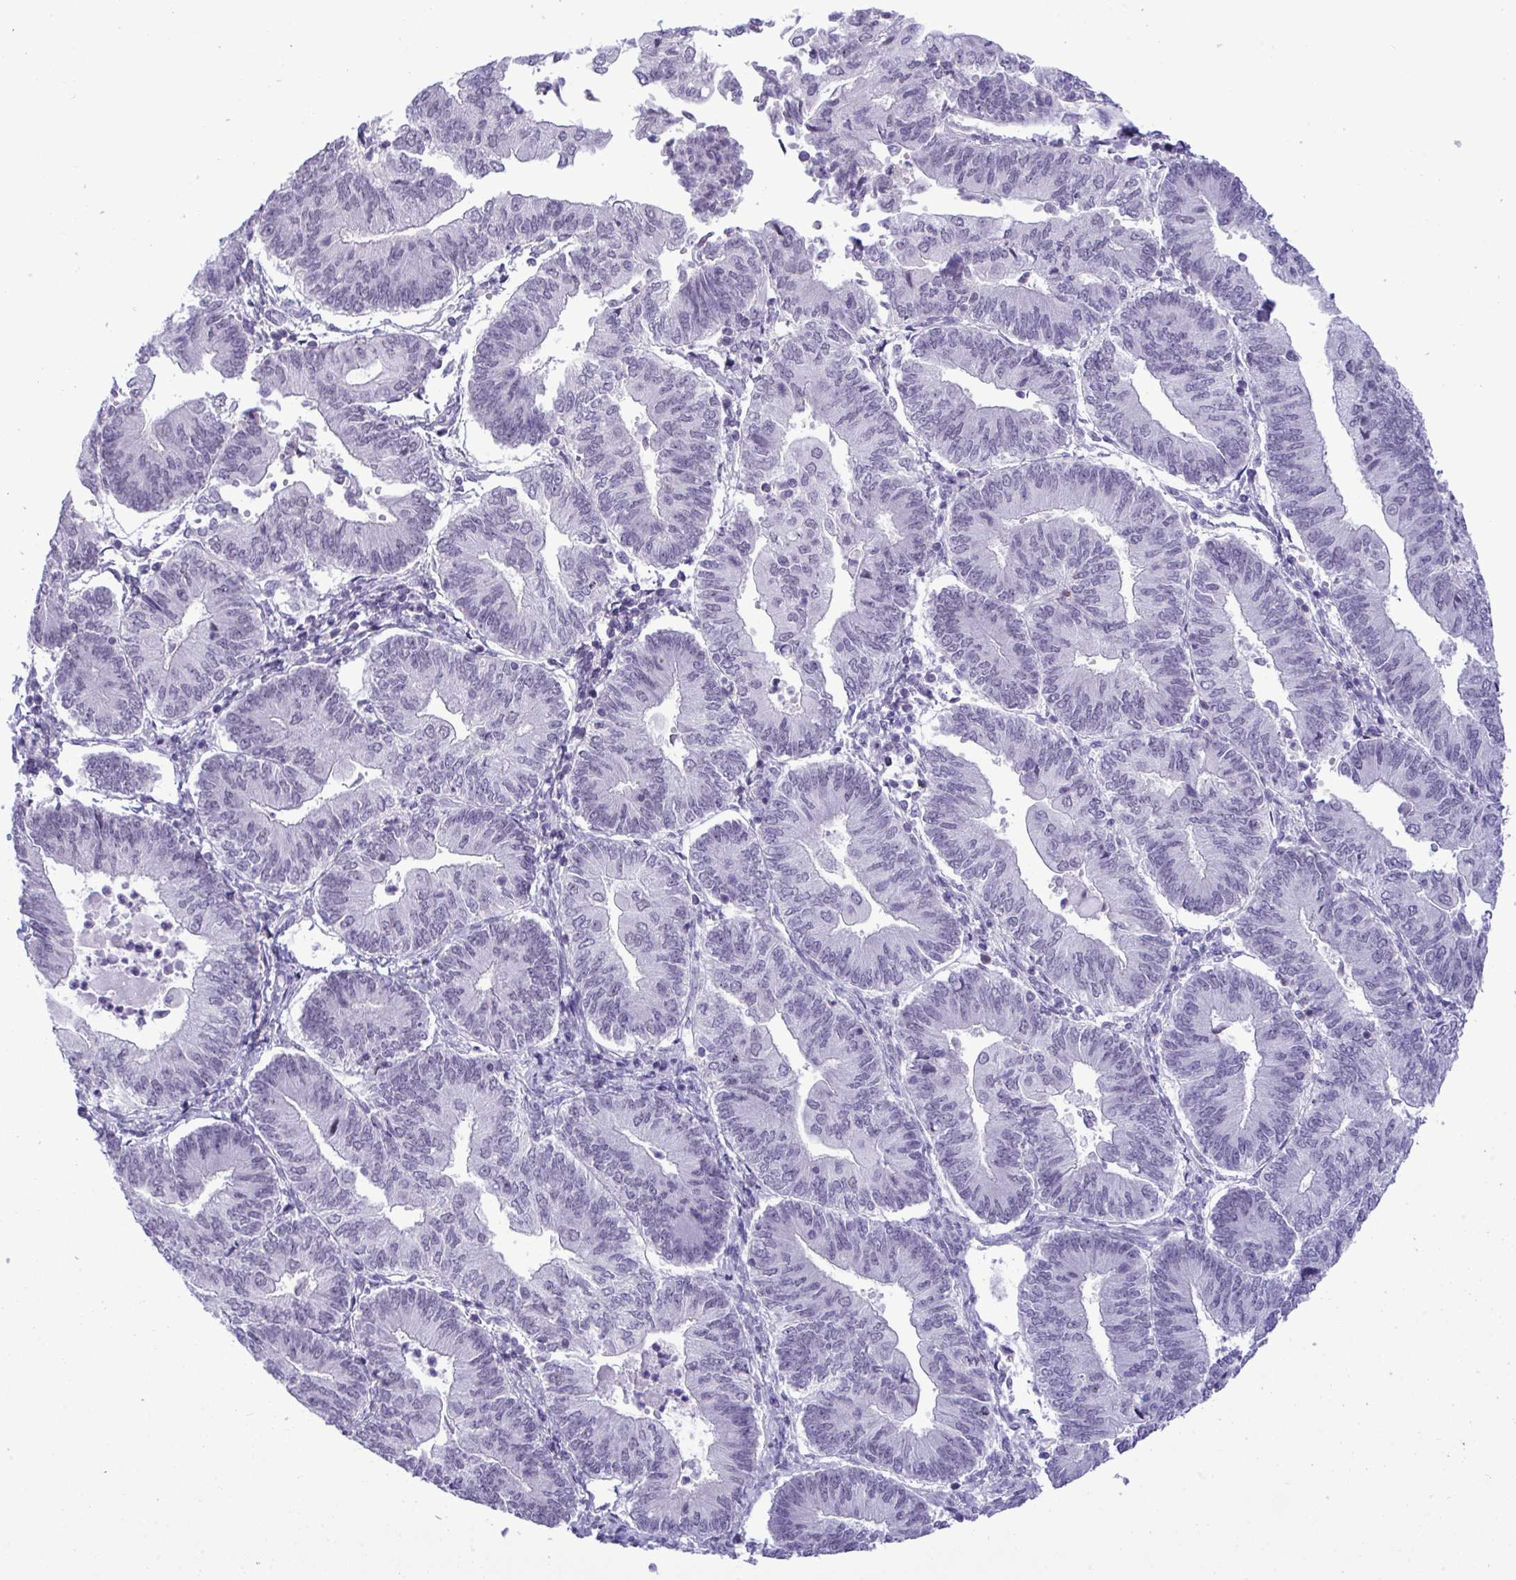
{"staining": {"intensity": "negative", "quantity": "none", "location": "none"}, "tissue": "endometrial cancer", "cell_type": "Tumor cells", "image_type": "cancer", "snomed": [{"axis": "morphology", "description": "Adenocarcinoma, NOS"}, {"axis": "topography", "description": "Endometrium"}], "caption": "Micrograph shows no protein expression in tumor cells of endometrial cancer tissue.", "gene": "YBX2", "patient": {"sex": "female", "age": 65}}